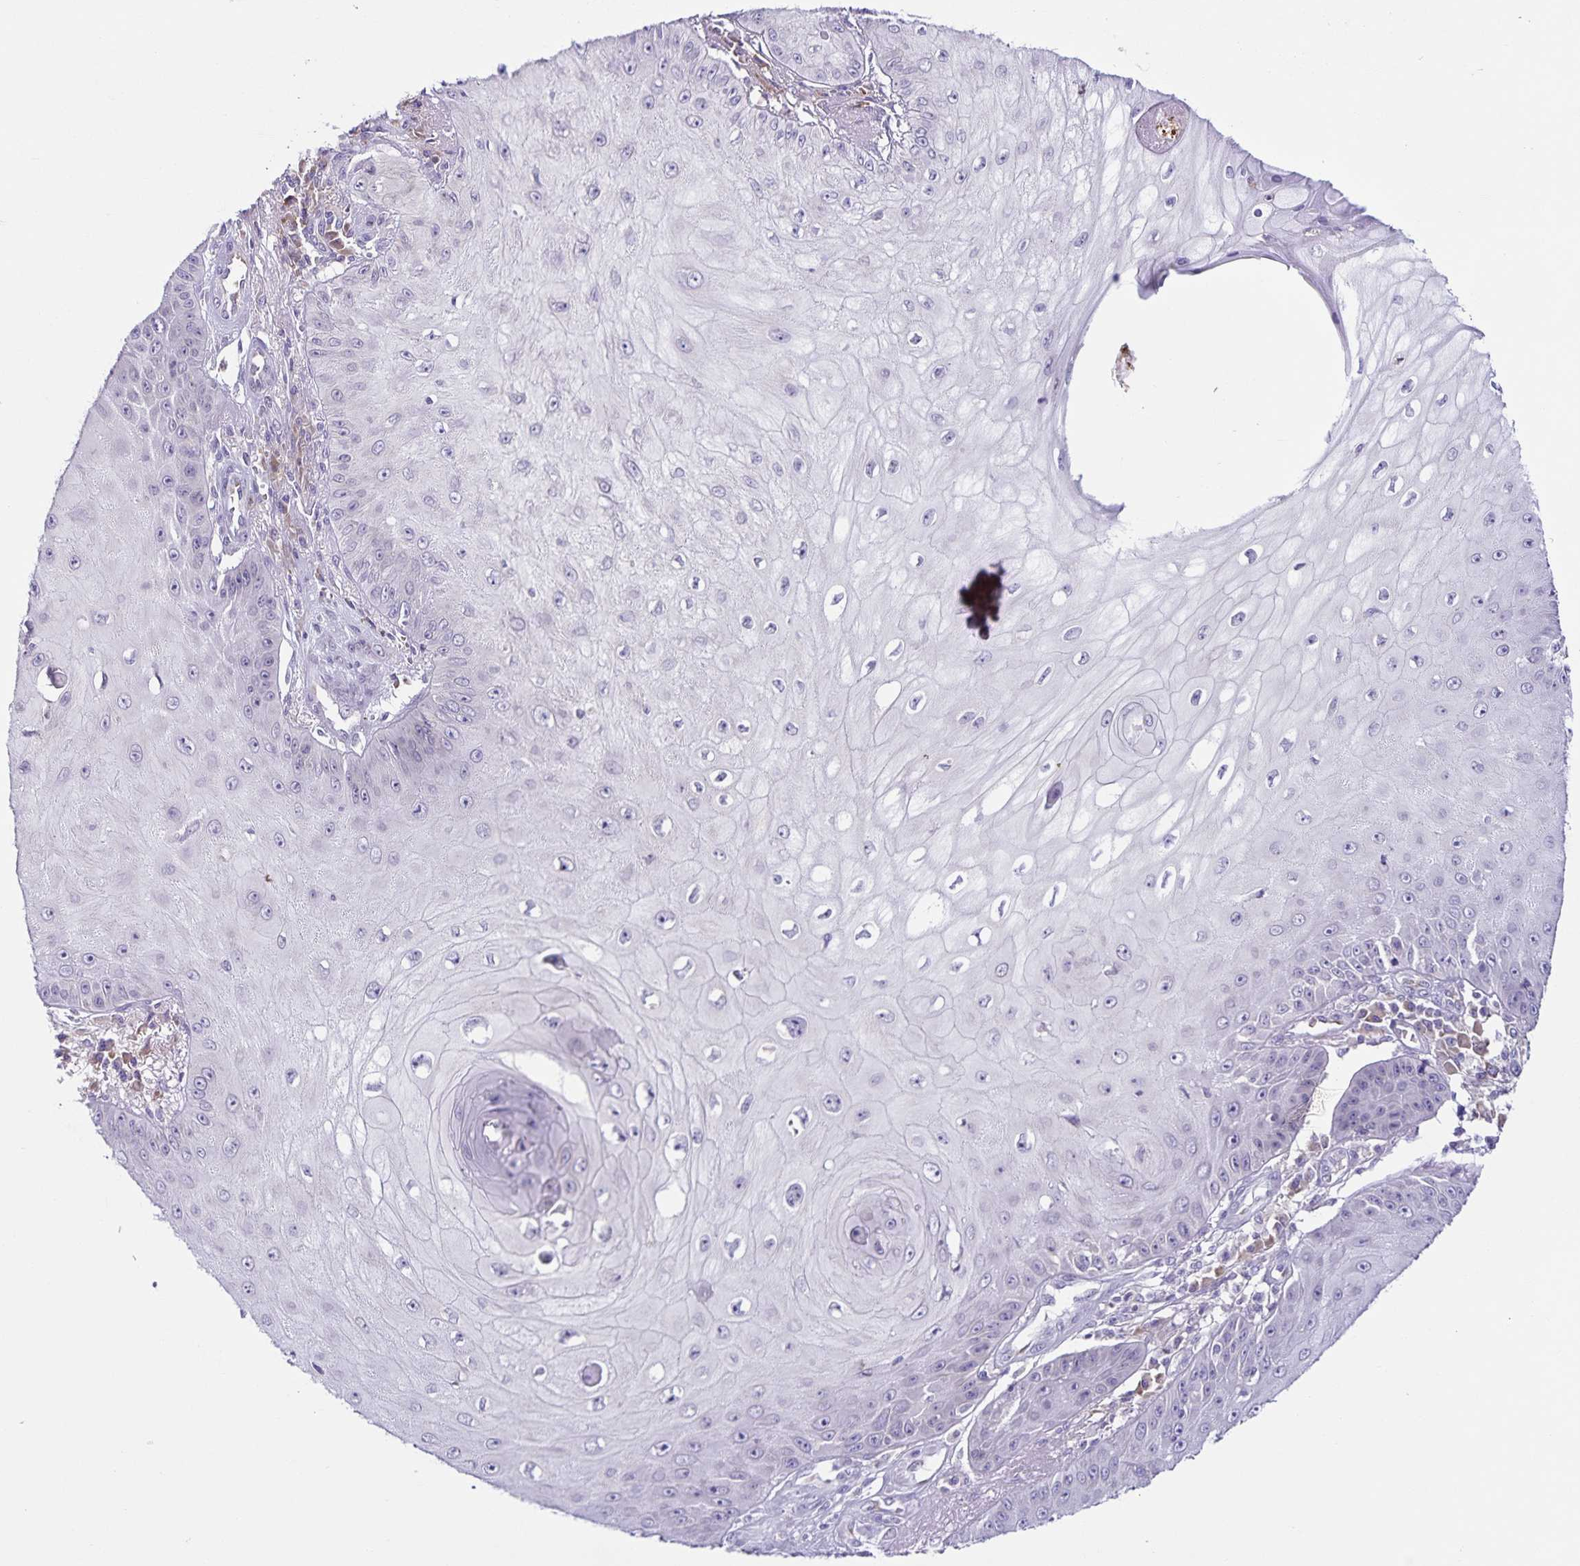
{"staining": {"intensity": "negative", "quantity": "none", "location": "none"}, "tissue": "skin cancer", "cell_type": "Tumor cells", "image_type": "cancer", "snomed": [{"axis": "morphology", "description": "Squamous cell carcinoma, NOS"}, {"axis": "topography", "description": "Skin"}], "caption": "Micrograph shows no protein positivity in tumor cells of skin squamous cell carcinoma tissue. Nuclei are stained in blue.", "gene": "STPG4", "patient": {"sex": "male", "age": 70}}